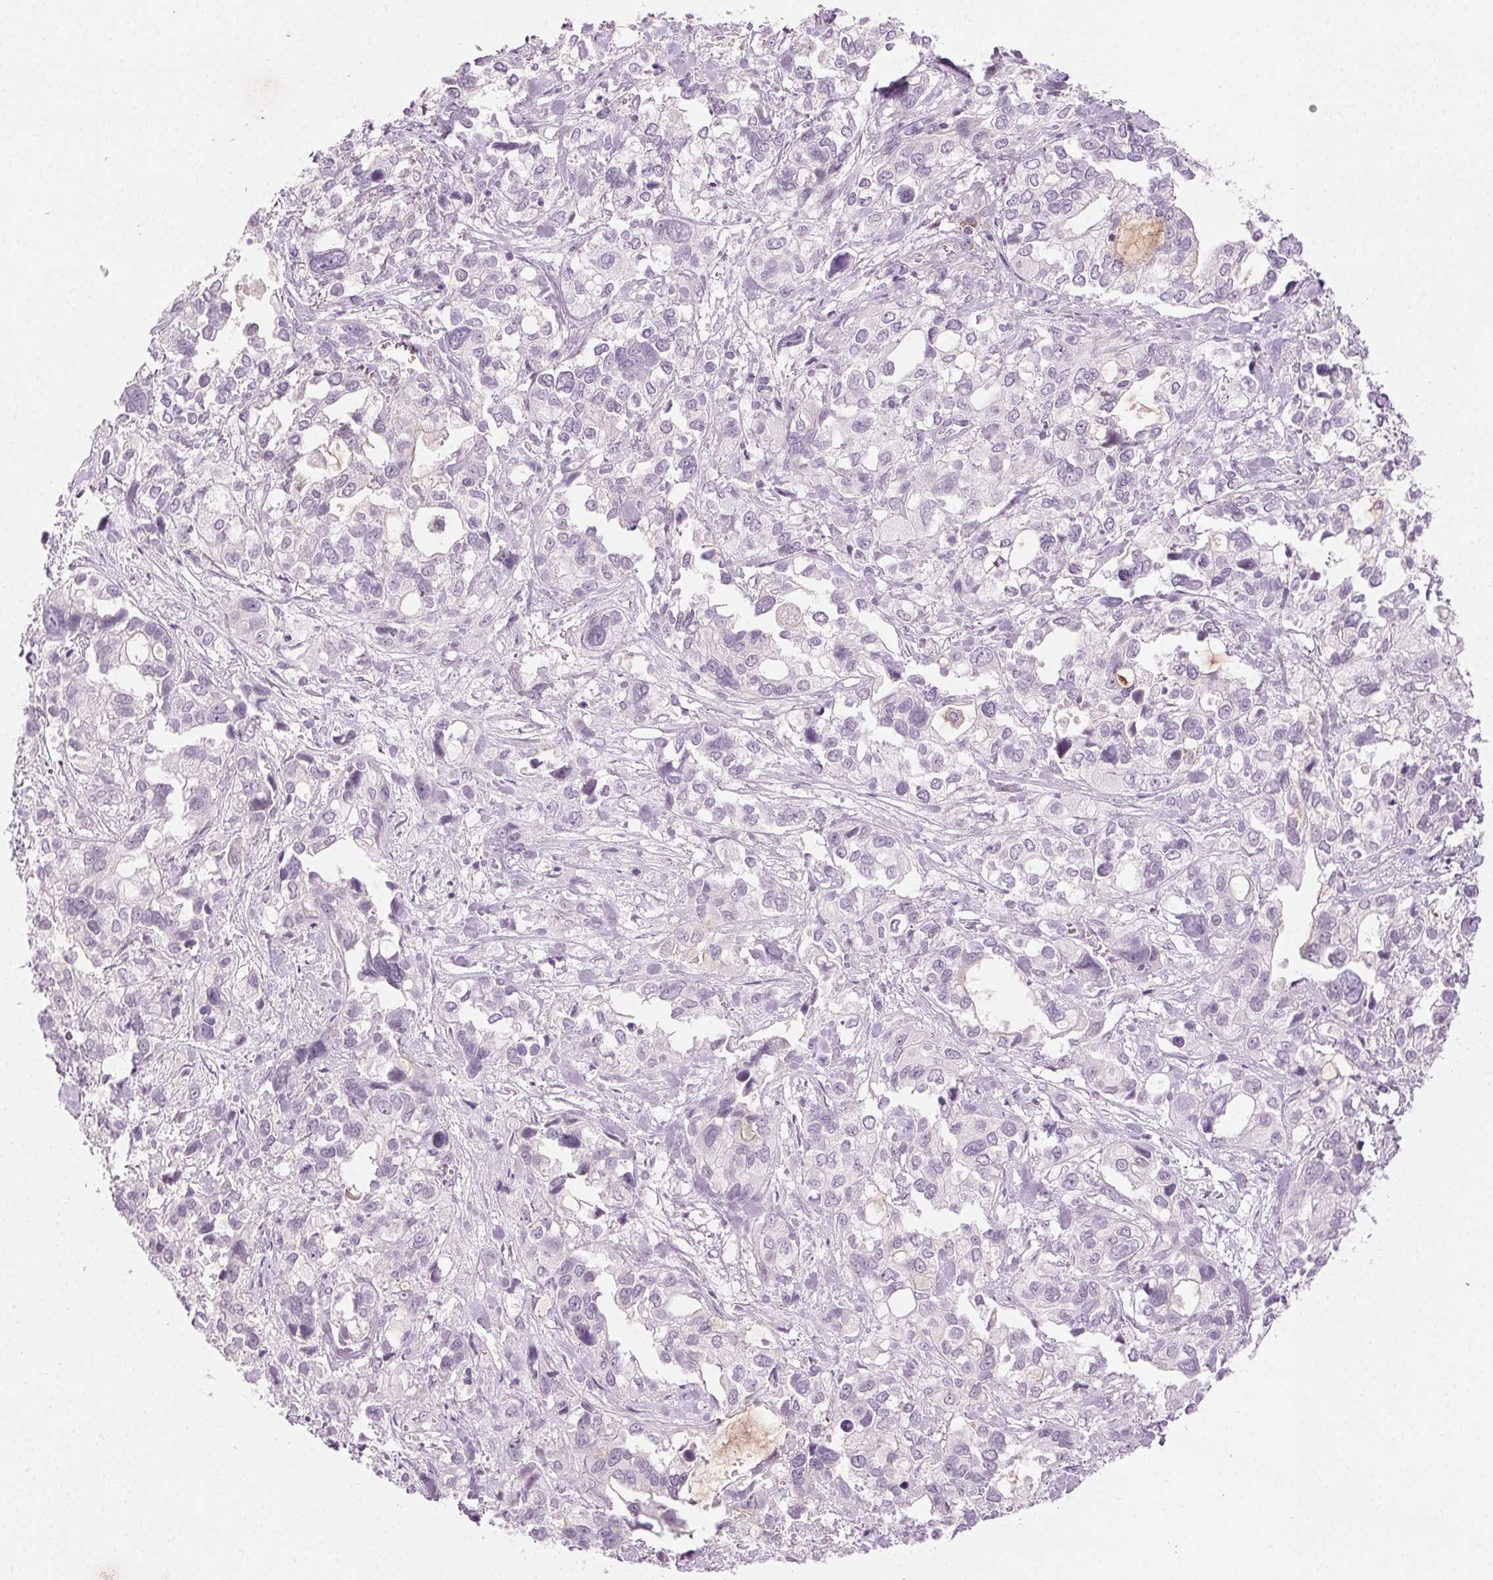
{"staining": {"intensity": "weak", "quantity": "<25%", "location": "cytoplasmic/membranous"}, "tissue": "stomach cancer", "cell_type": "Tumor cells", "image_type": "cancer", "snomed": [{"axis": "morphology", "description": "Adenocarcinoma, NOS"}, {"axis": "topography", "description": "Stomach, upper"}], "caption": "A high-resolution micrograph shows immunohistochemistry (IHC) staining of stomach adenocarcinoma, which displays no significant staining in tumor cells.", "gene": "HSF5", "patient": {"sex": "female", "age": 81}}